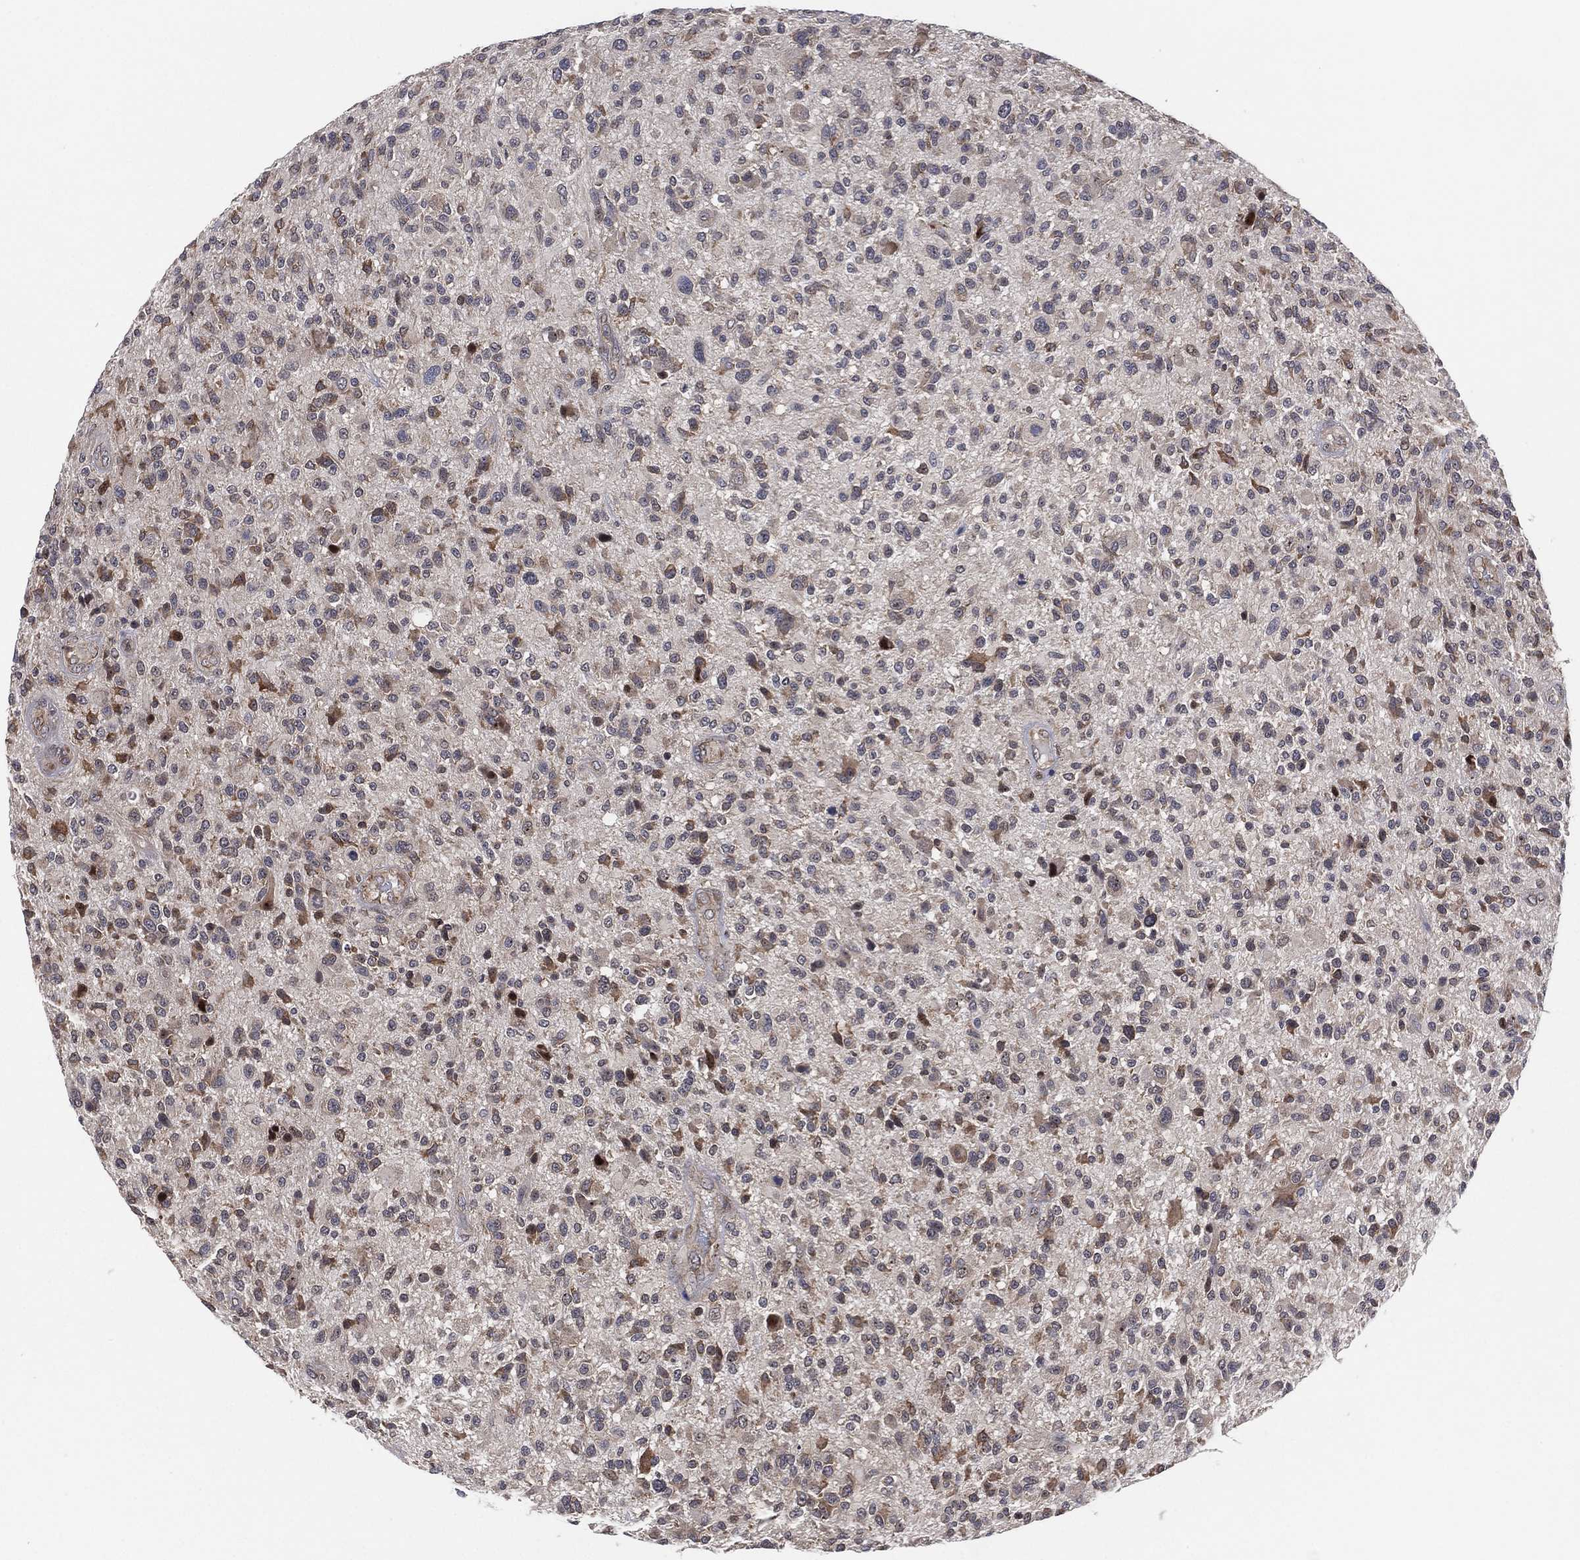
{"staining": {"intensity": "weak", "quantity": "<25%", "location": "cytoplasmic/membranous"}, "tissue": "glioma", "cell_type": "Tumor cells", "image_type": "cancer", "snomed": [{"axis": "morphology", "description": "Glioma, malignant, High grade"}, {"axis": "topography", "description": "Brain"}], "caption": "Immunohistochemistry photomicrograph of neoplastic tissue: glioma stained with DAB exhibits no significant protein staining in tumor cells.", "gene": "TMCO1", "patient": {"sex": "male", "age": 47}}